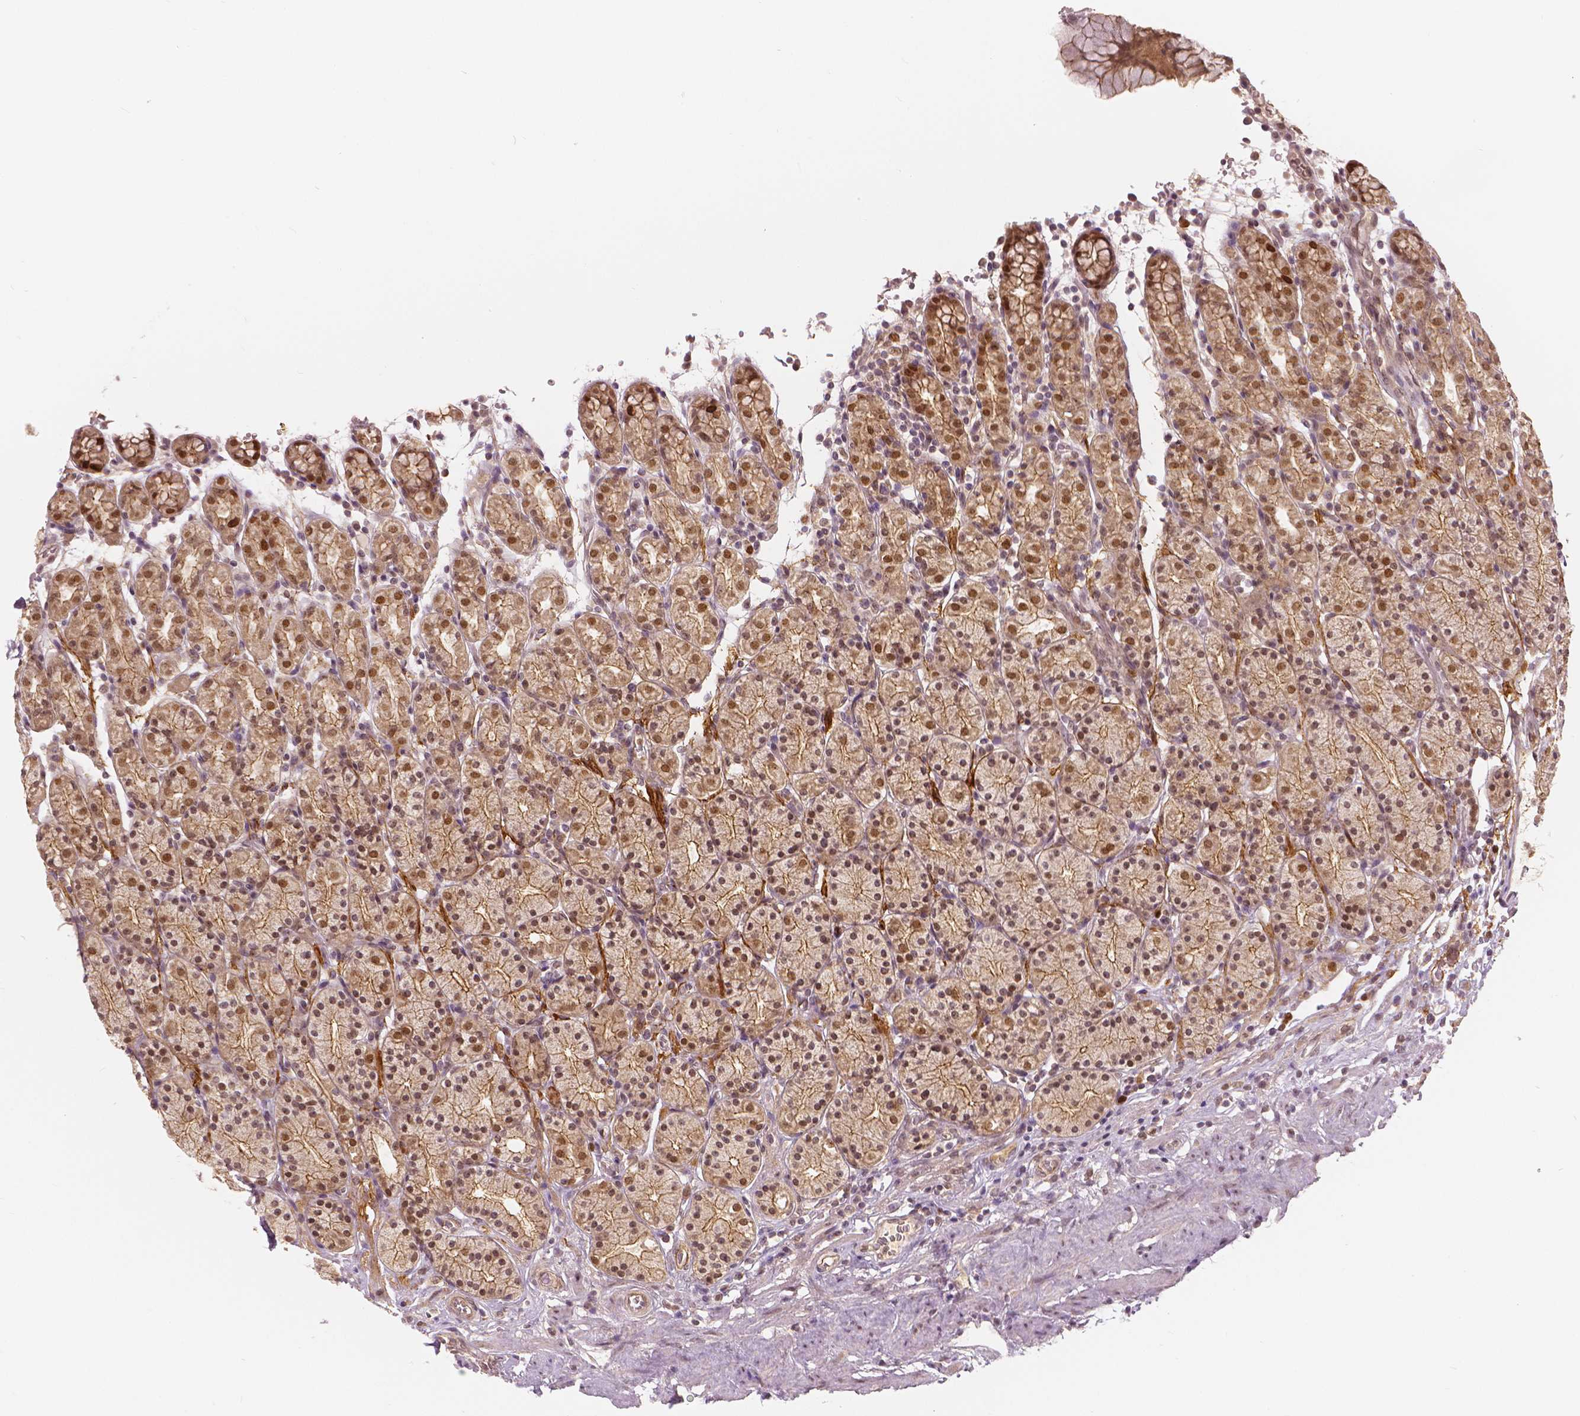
{"staining": {"intensity": "moderate", "quantity": ">75%", "location": "cytoplasmic/membranous,nuclear"}, "tissue": "stomach", "cell_type": "Glandular cells", "image_type": "normal", "snomed": [{"axis": "morphology", "description": "Normal tissue, NOS"}, {"axis": "topography", "description": "Stomach, upper"}, {"axis": "topography", "description": "Stomach"}], "caption": "A micrograph of stomach stained for a protein exhibits moderate cytoplasmic/membranous,nuclear brown staining in glandular cells. The protein of interest is stained brown, and the nuclei are stained in blue (DAB IHC with brightfield microscopy, high magnification).", "gene": "NSD2", "patient": {"sex": "male", "age": 62}}